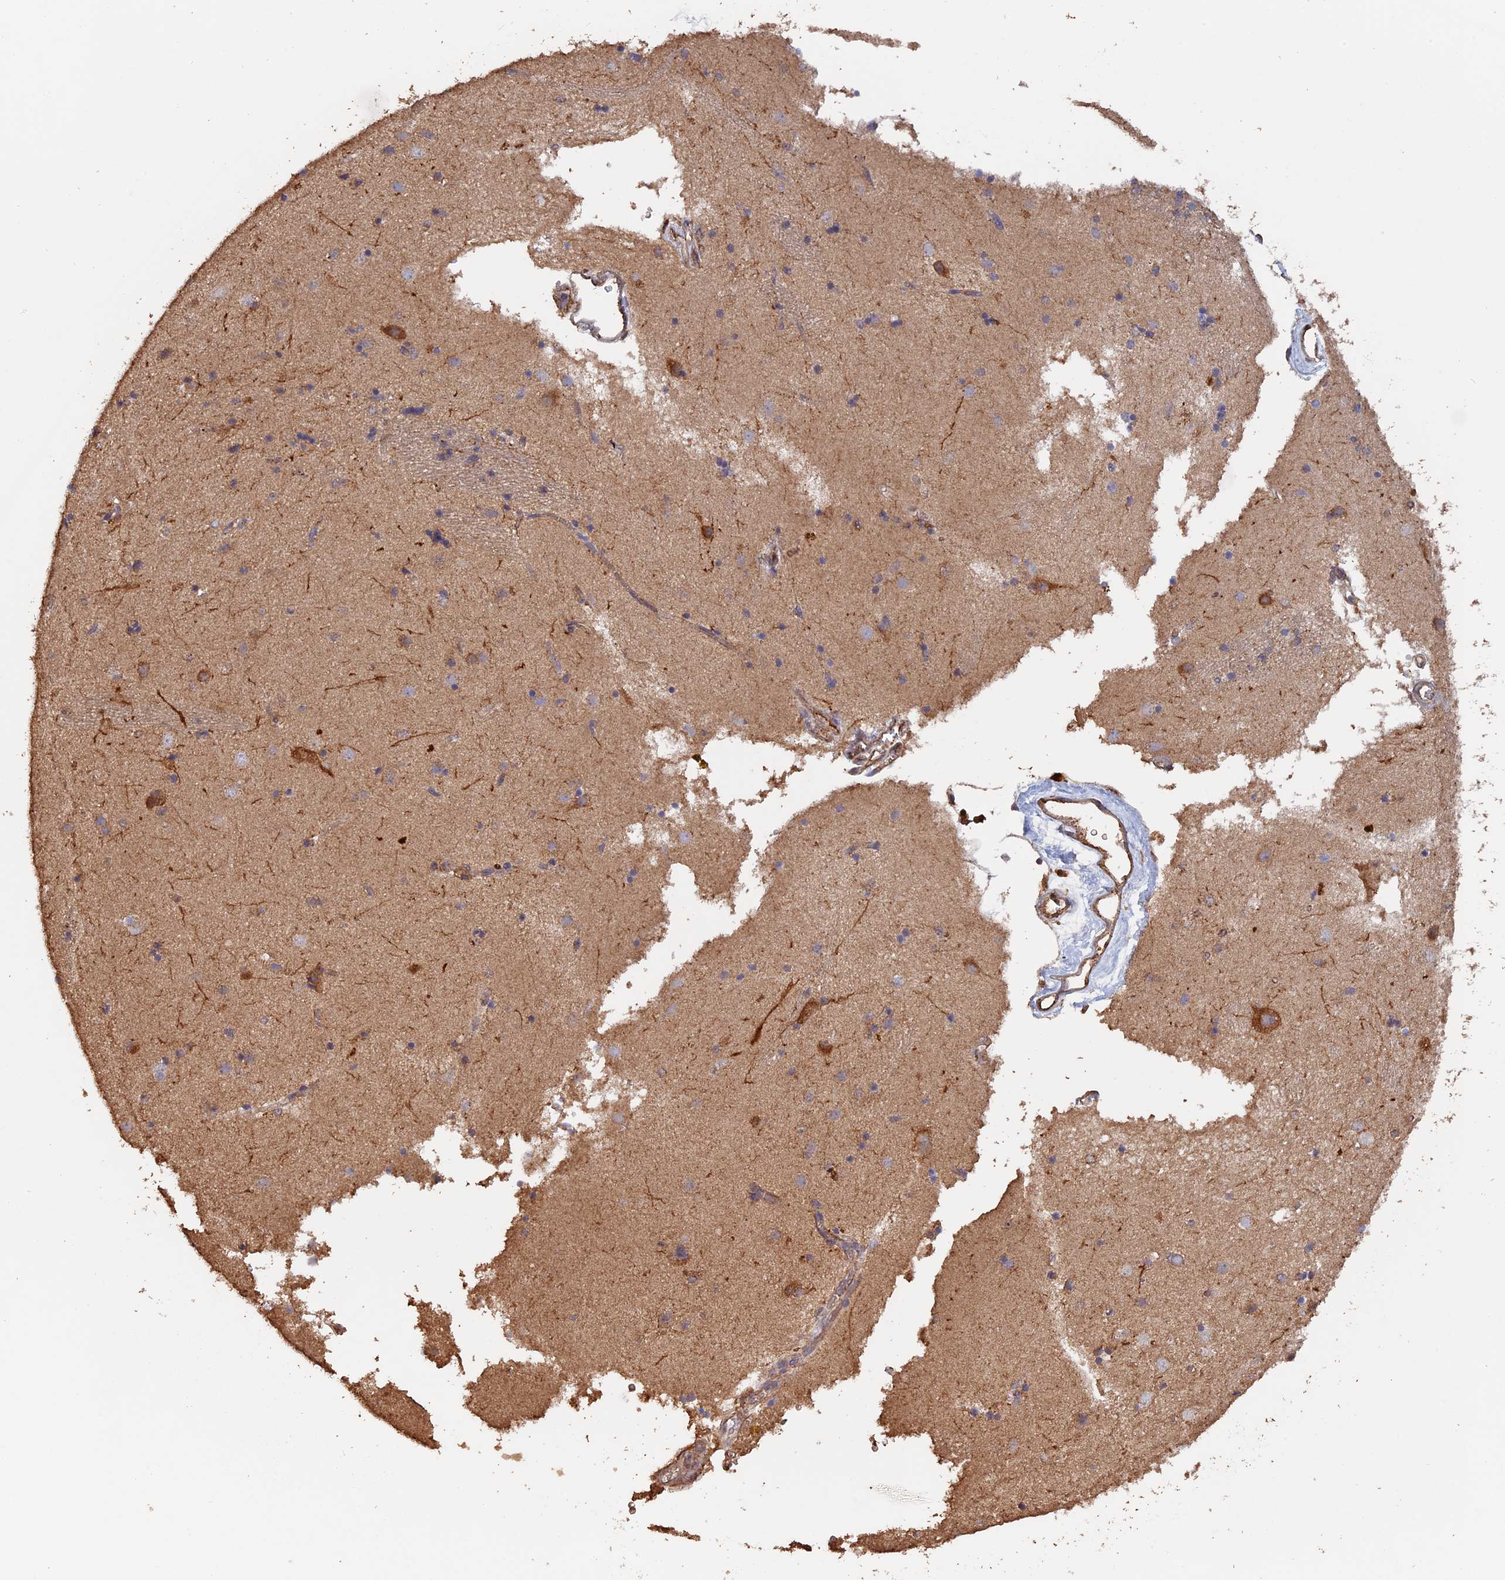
{"staining": {"intensity": "weak", "quantity": "<25%", "location": "cytoplasmic/membranous"}, "tissue": "caudate", "cell_type": "Glial cells", "image_type": "normal", "snomed": [{"axis": "morphology", "description": "Normal tissue, NOS"}, {"axis": "topography", "description": "Lateral ventricle wall"}], "caption": "Photomicrograph shows no significant protein staining in glial cells of unremarkable caudate.", "gene": "PIGQ", "patient": {"sex": "male", "age": 70}}